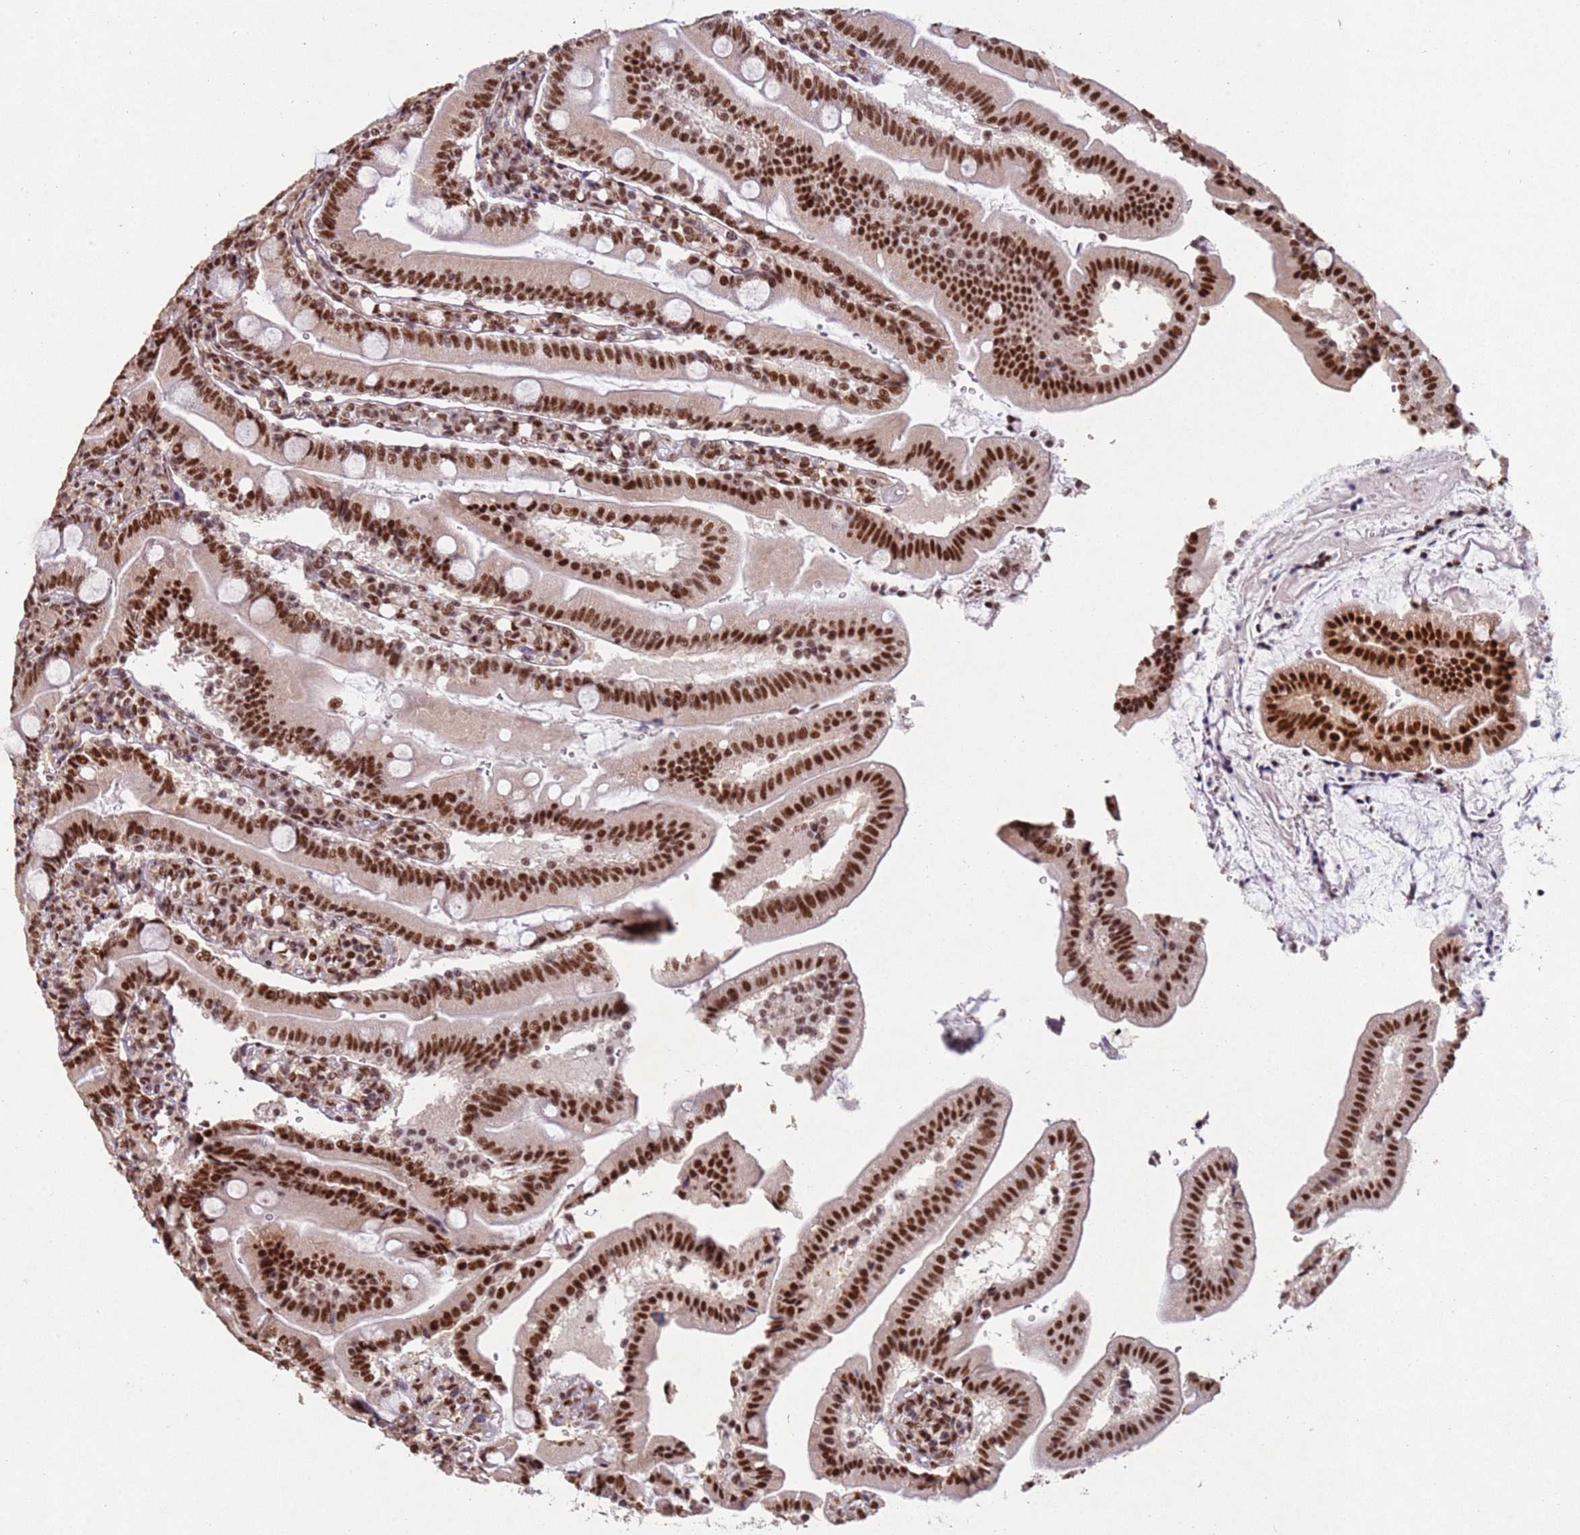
{"staining": {"intensity": "strong", "quantity": ">75%", "location": "nuclear"}, "tissue": "duodenum", "cell_type": "Glandular cells", "image_type": "normal", "snomed": [{"axis": "morphology", "description": "Normal tissue, NOS"}, {"axis": "topography", "description": "Duodenum"}], "caption": "The histopathology image displays a brown stain indicating the presence of a protein in the nuclear of glandular cells in duodenum. The protein of interest is stained brown, and the nuclei are stained in blue (DAB (3,3'-diaminobenzidine) IHC with brightfield microscopy, high magnification).", "gene": "ESF1", "patient": {"sex": "female", "age": 67}}